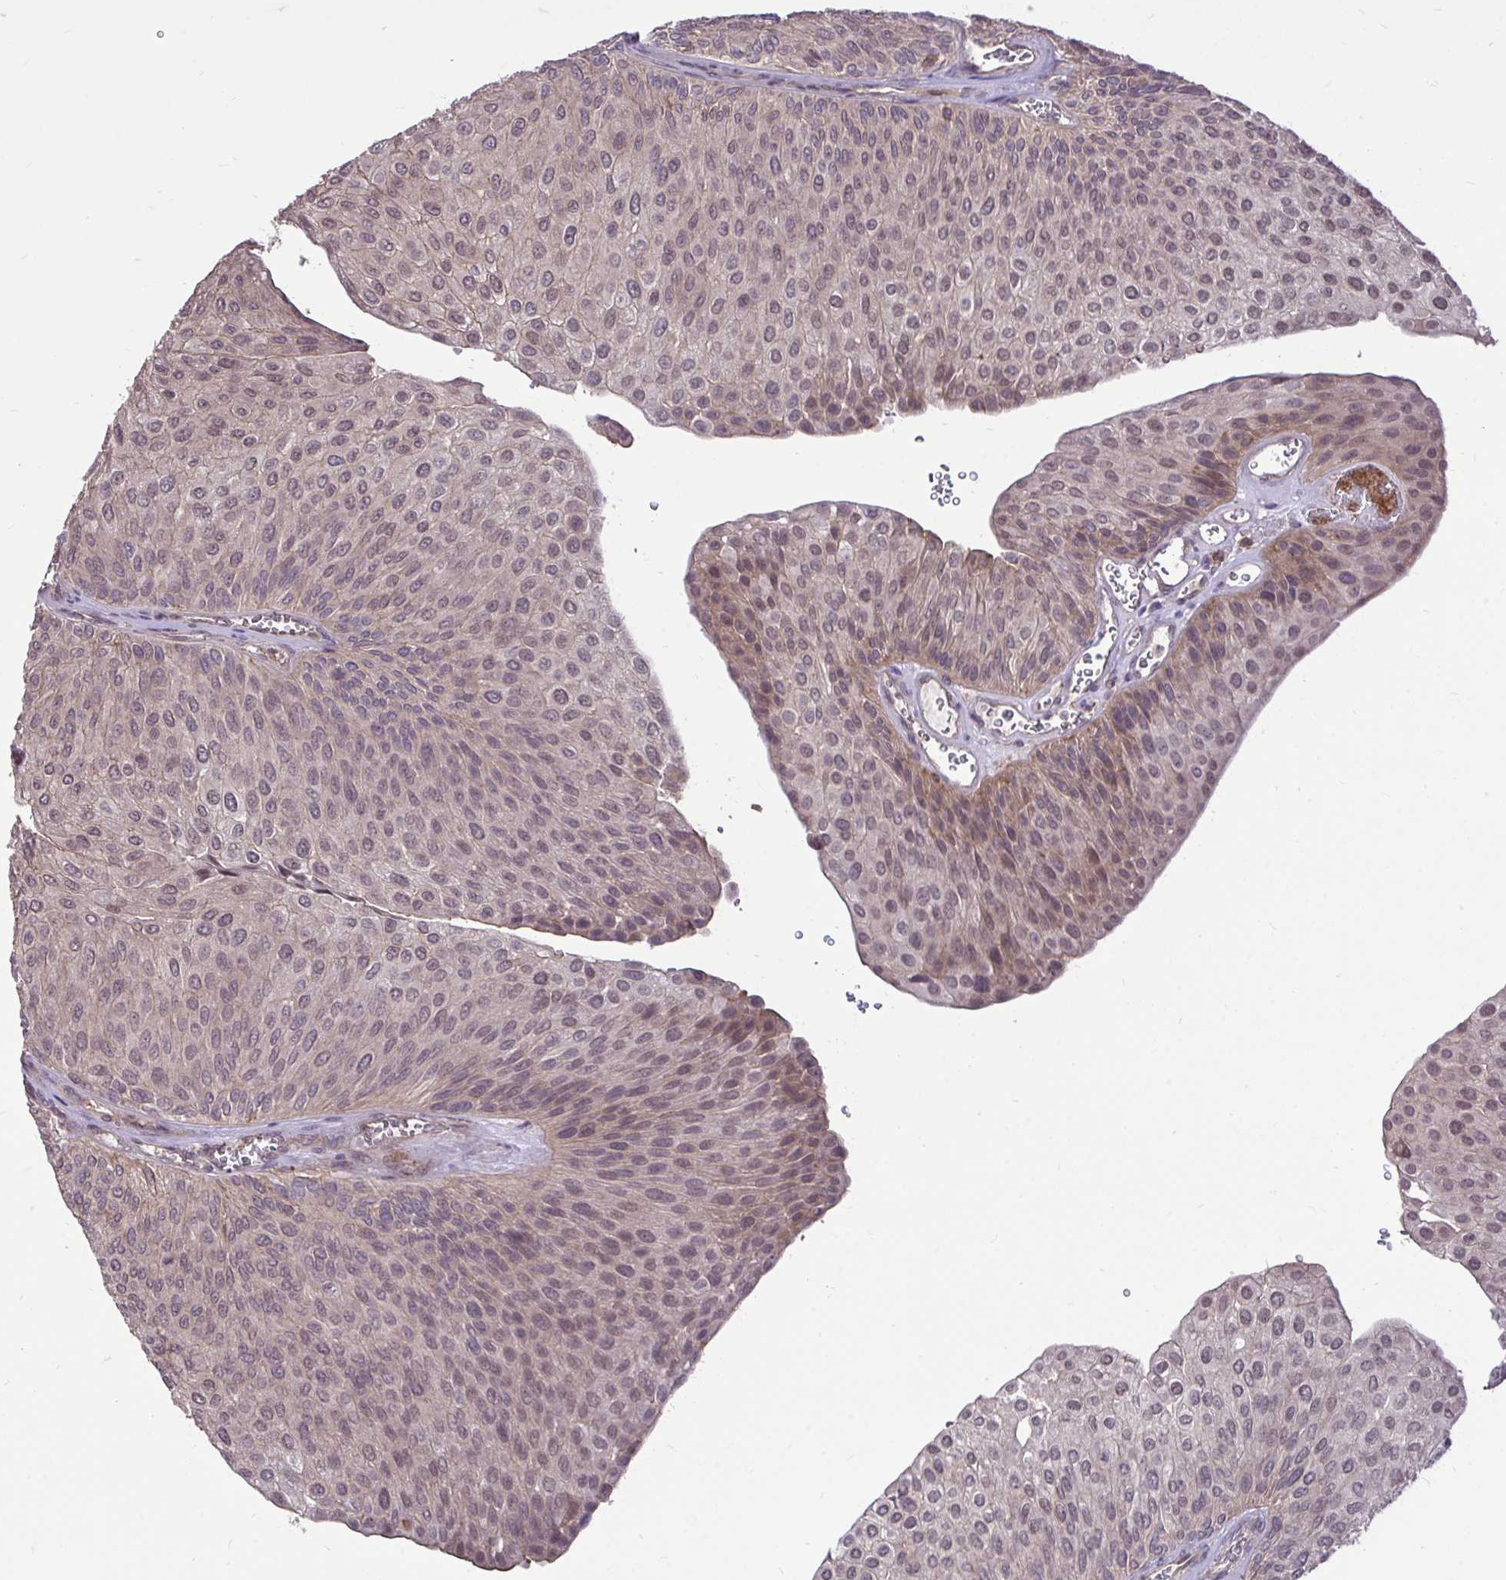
{"staining": {"intensity": "moderate", "quantity": ">75%", "location": "nuclear"}, "tissue": "urothelial cancer", "cell_type": "Tumor cells", "image_type": "cancer", "snomed": [{"axis": "morphology", "description": "Urothelial carcinoma, NOS"}, {"axis": "topography", "description": "Urinary bladder"}], "caption": "IHC micrograph of neoplastic tissue: human transitional cell carcinoma stained using immunohistochemistry demonstrates medium levels of moderate protein expression localized specifically in the nuclear of tumor cells, appearing as a nuclear brown color.", "gene": "IGFL2", "patient": {"sex": "male", "age": 67}}